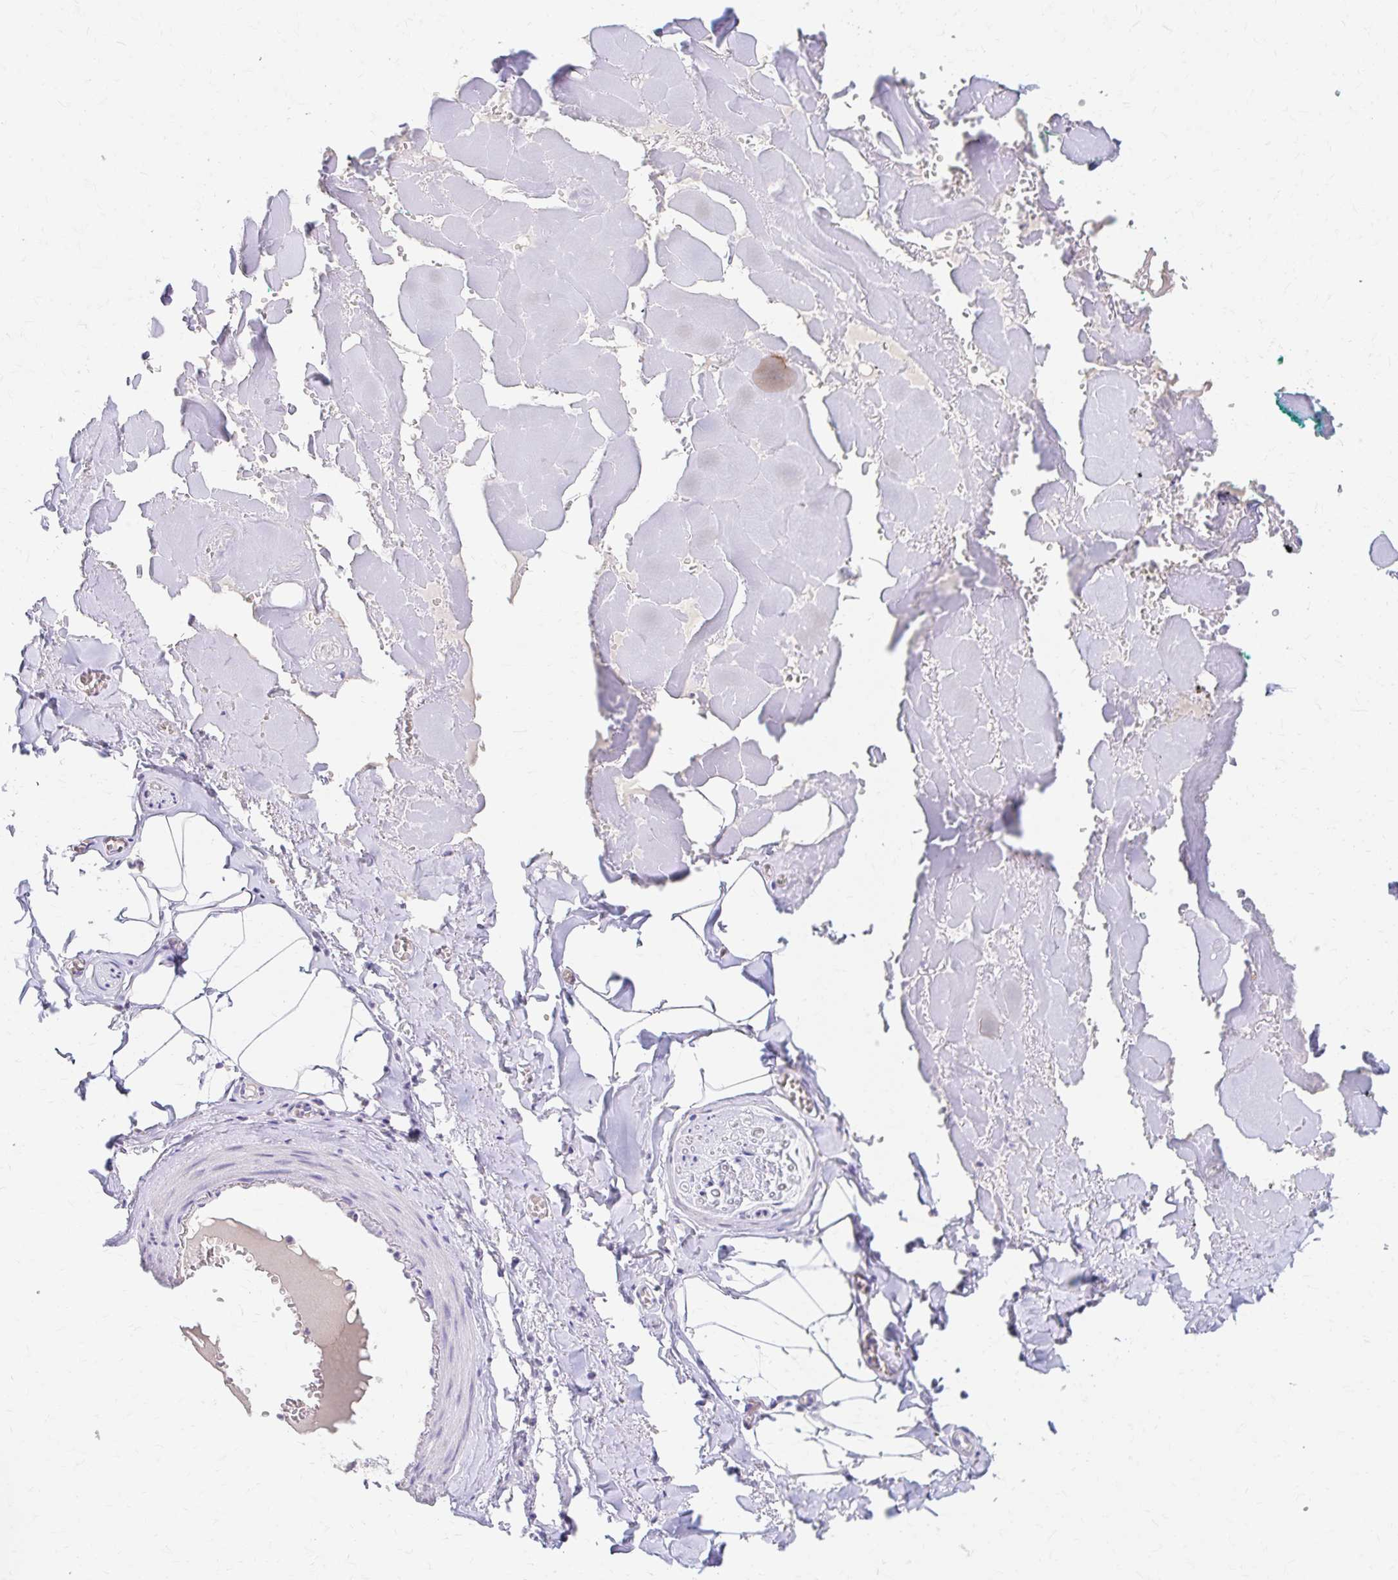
{"staining": {"intensity": "negative", "quantity": "none", "location": "none"}, "tissue": "adipose tissue", "cell_type": "Adipocytes", "image_type": "normal", "snomed": [{"axis": "morphology", "description": "Normal tissue, NOS"}, {"axis": "topography", "description": "Vulva"}, {"axis": "topography", "description": "Peripheral nerve tissue"}], "caption": "Immunohistochemistry (IHC) image of normal adipose tissue stained for a protein (brown), which exhibits no expression in adipocytes. (DAB IHC with hematoxylin counter stain).", "gene": "AZGP1", "patient": {"sex": "female", "age": 66}}